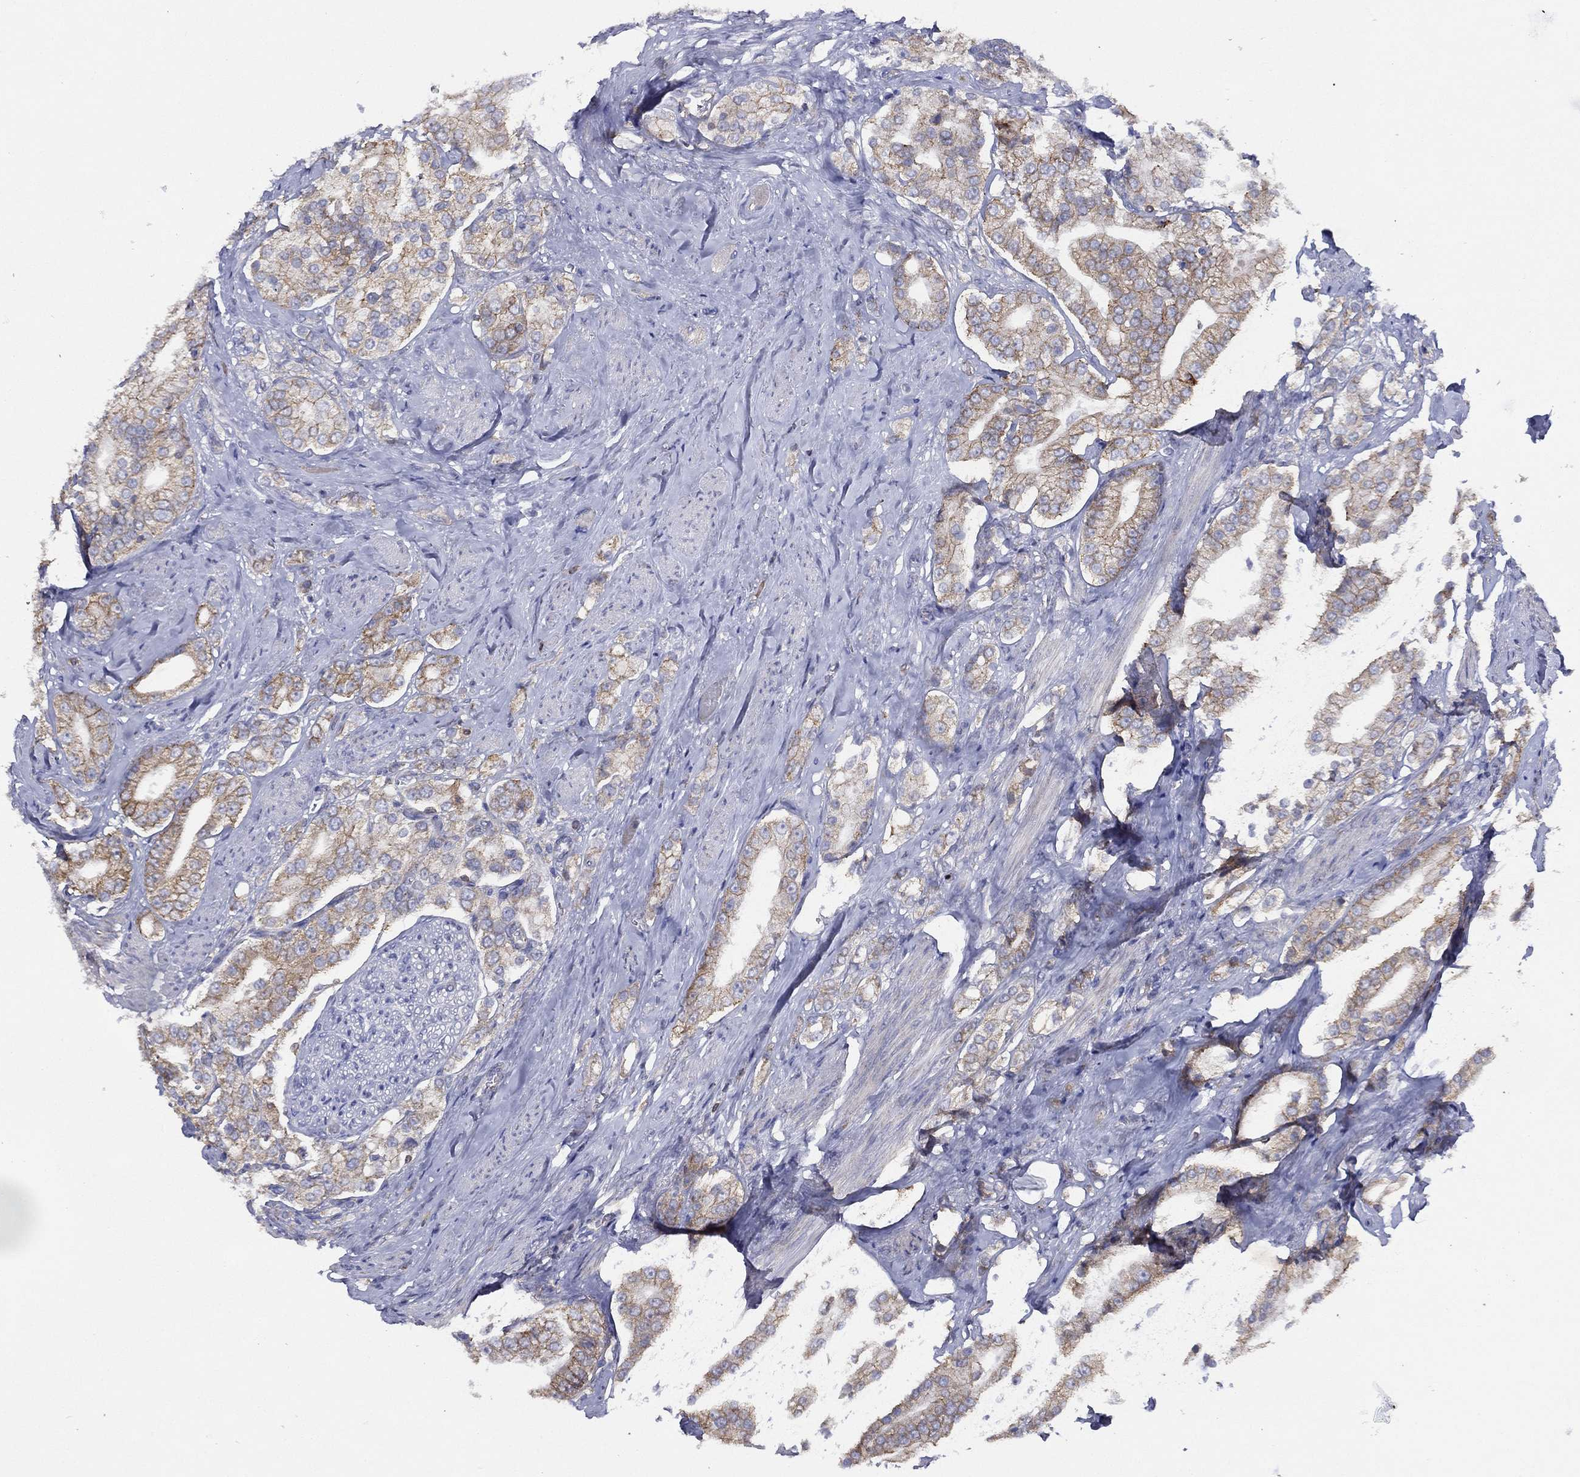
{"staining": {"intensity": "weak", "quantity": ">75%", "location": "cytoplasmic/membranous"}, "tissue": "prostate cancer", "cell_type": "Tumor cells", "image_type": "cancer", "snomed": [{"axis": "morphology", "description": "Adenocarcinoma, NOS"}, {"axis": "topography", "description": "Prostate and seminal vesicle, NOS"}, {"axis": "topography", "description": "Prostate"}], "caption": "Prostate cancer stained for a protein displays weak cytoplasmic/membranous positivity in tumor cells.", "gene": "ZNF223", "patient": {"sex": "male", "age": 67}}